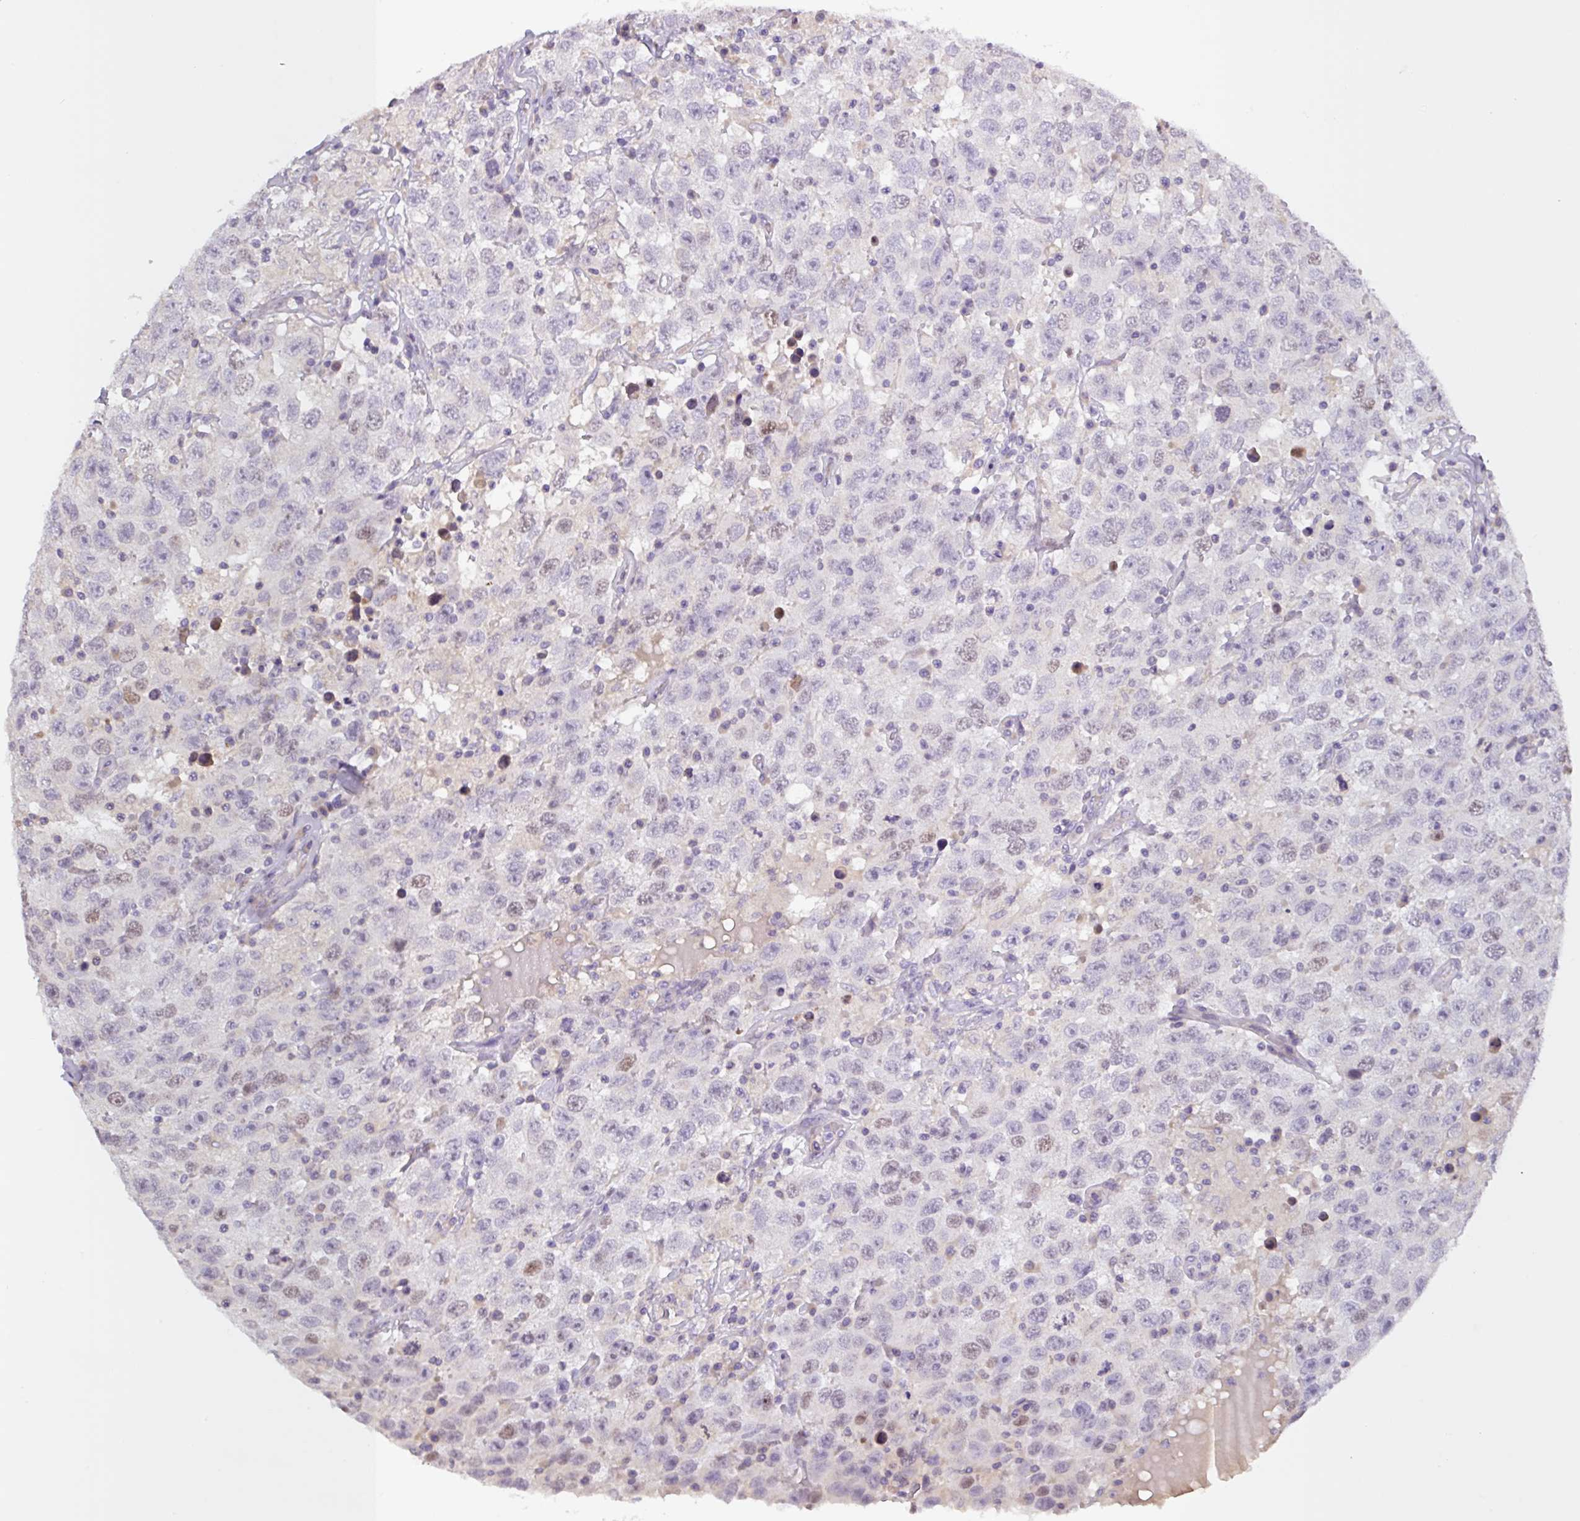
{"staining": {"intensity": "weak", "quantity": "<25%", "location": "nuclear"}, "tissue": "testis cancer", "cell_type": "Tumor cells", "image_type": "cancer", "snomed": [{"axis": "morphology", "description": "Seminoma, NOS"}, {"axis": "topography", "description": "Testis"}], "caption": "Image shows no significant protein expression in tumor cells of testis cancer. (Stains: DAB (3,3'-diaminobenzidine) immunohistochemistry (IHC) with hematoxylin counter stain, Microscopy: brightfield microscopy at high magnification).", "gene": "SFTPB", "patient": {"sex": "male", "age": 41}}